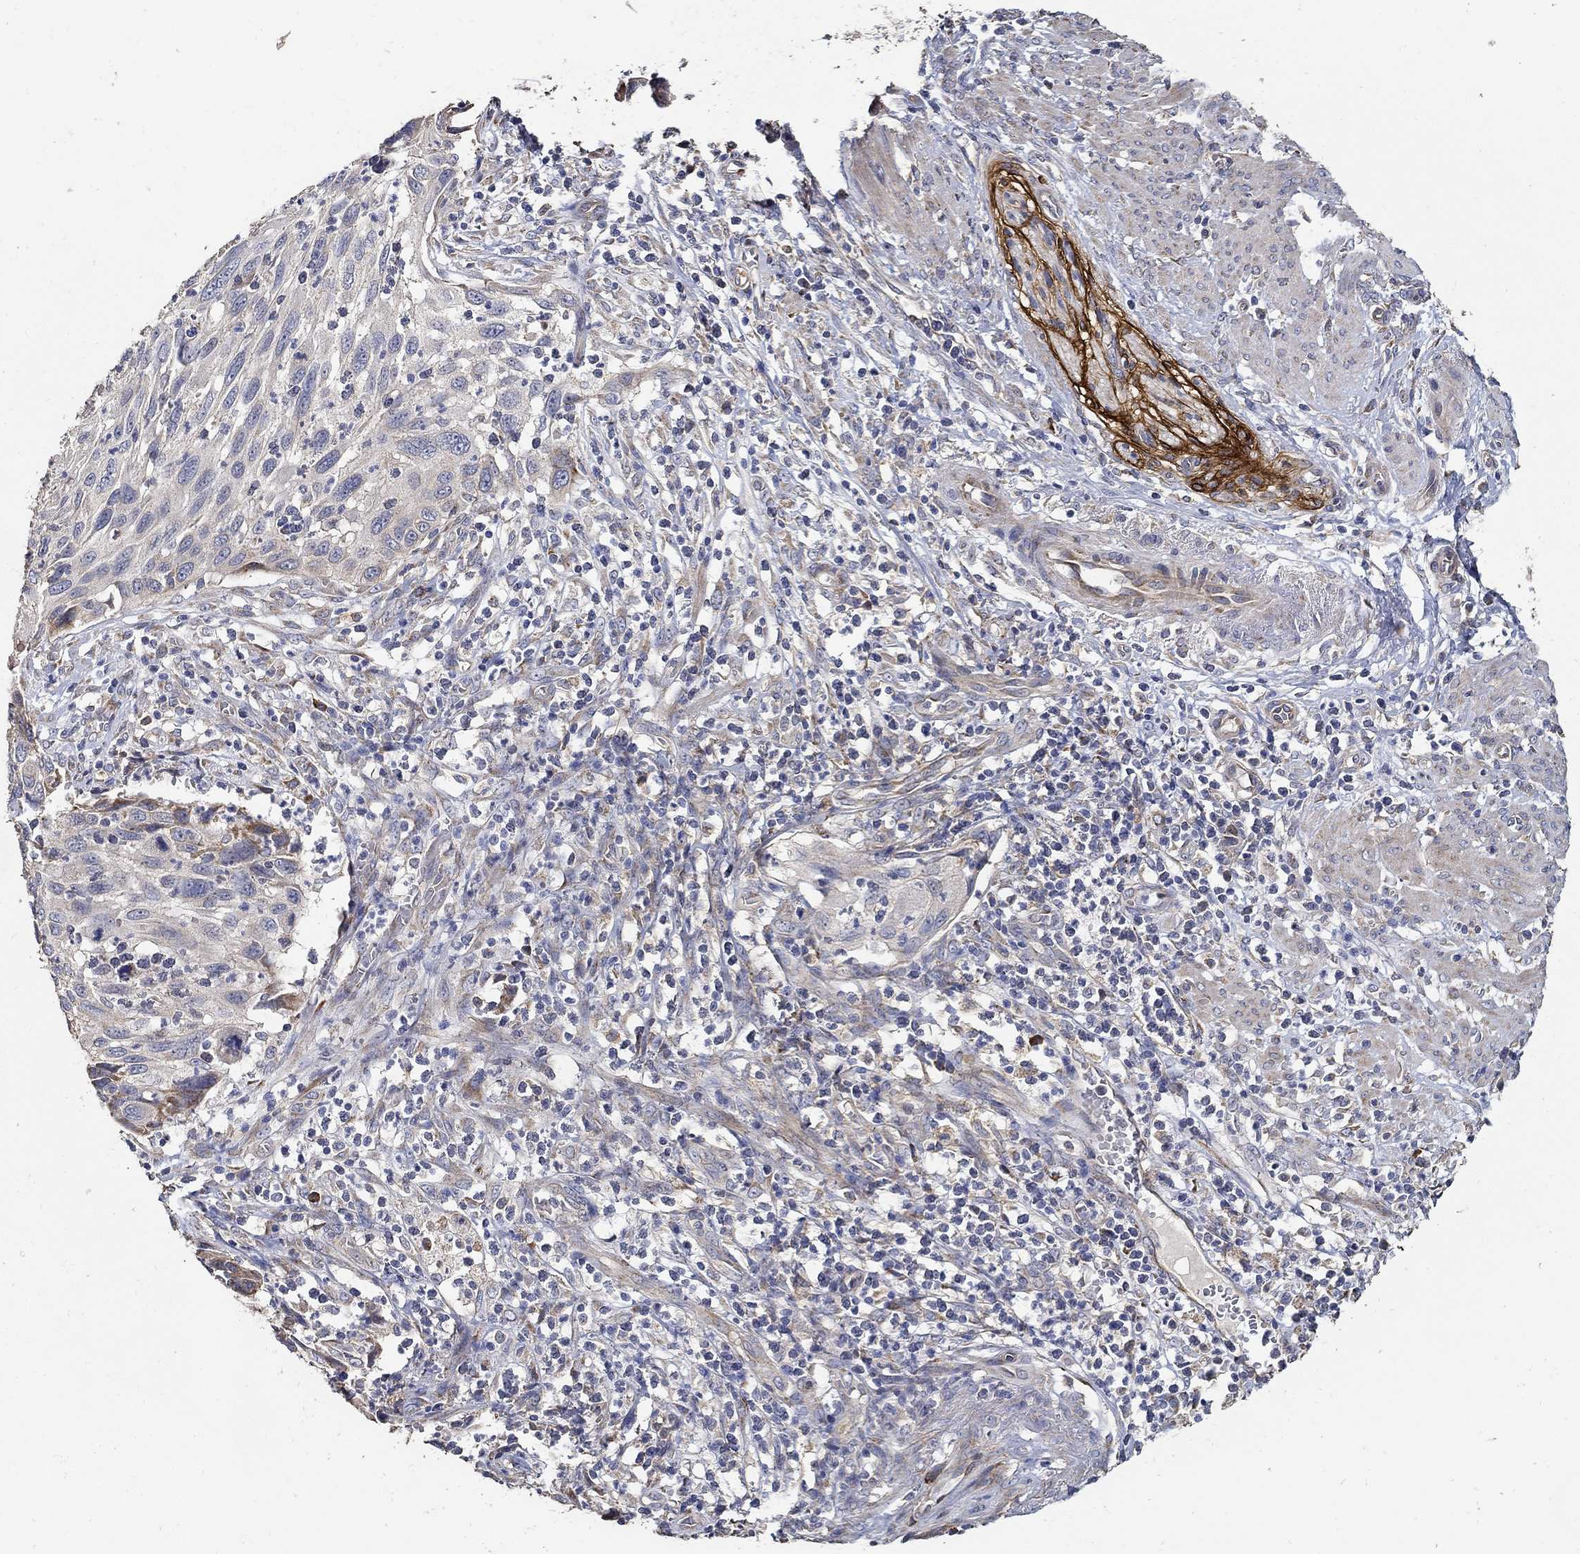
{"staining": {"intensity": "negative", "quantity": "none", "location": "none"}, "tissue": "cervical cancer", "cell_type": "Tumor cells", "image_type": "cancer", "snomed": [{"axis": "morphology", "description": "Squamous cell carcinoma, NOS"}, {"axis": "topography", "description": "Cervix"}], "caption": "High magnification brightfield microscopy of cervical squamous cell carcinoma stained with DAB (3,3'-diaminobenzidine) (brown) and counterstained with hematoxylin (blue): tumor cells show no significant expression.", "gene": "EMILIN3", "patient": {"sex": "female", "age": 70}}